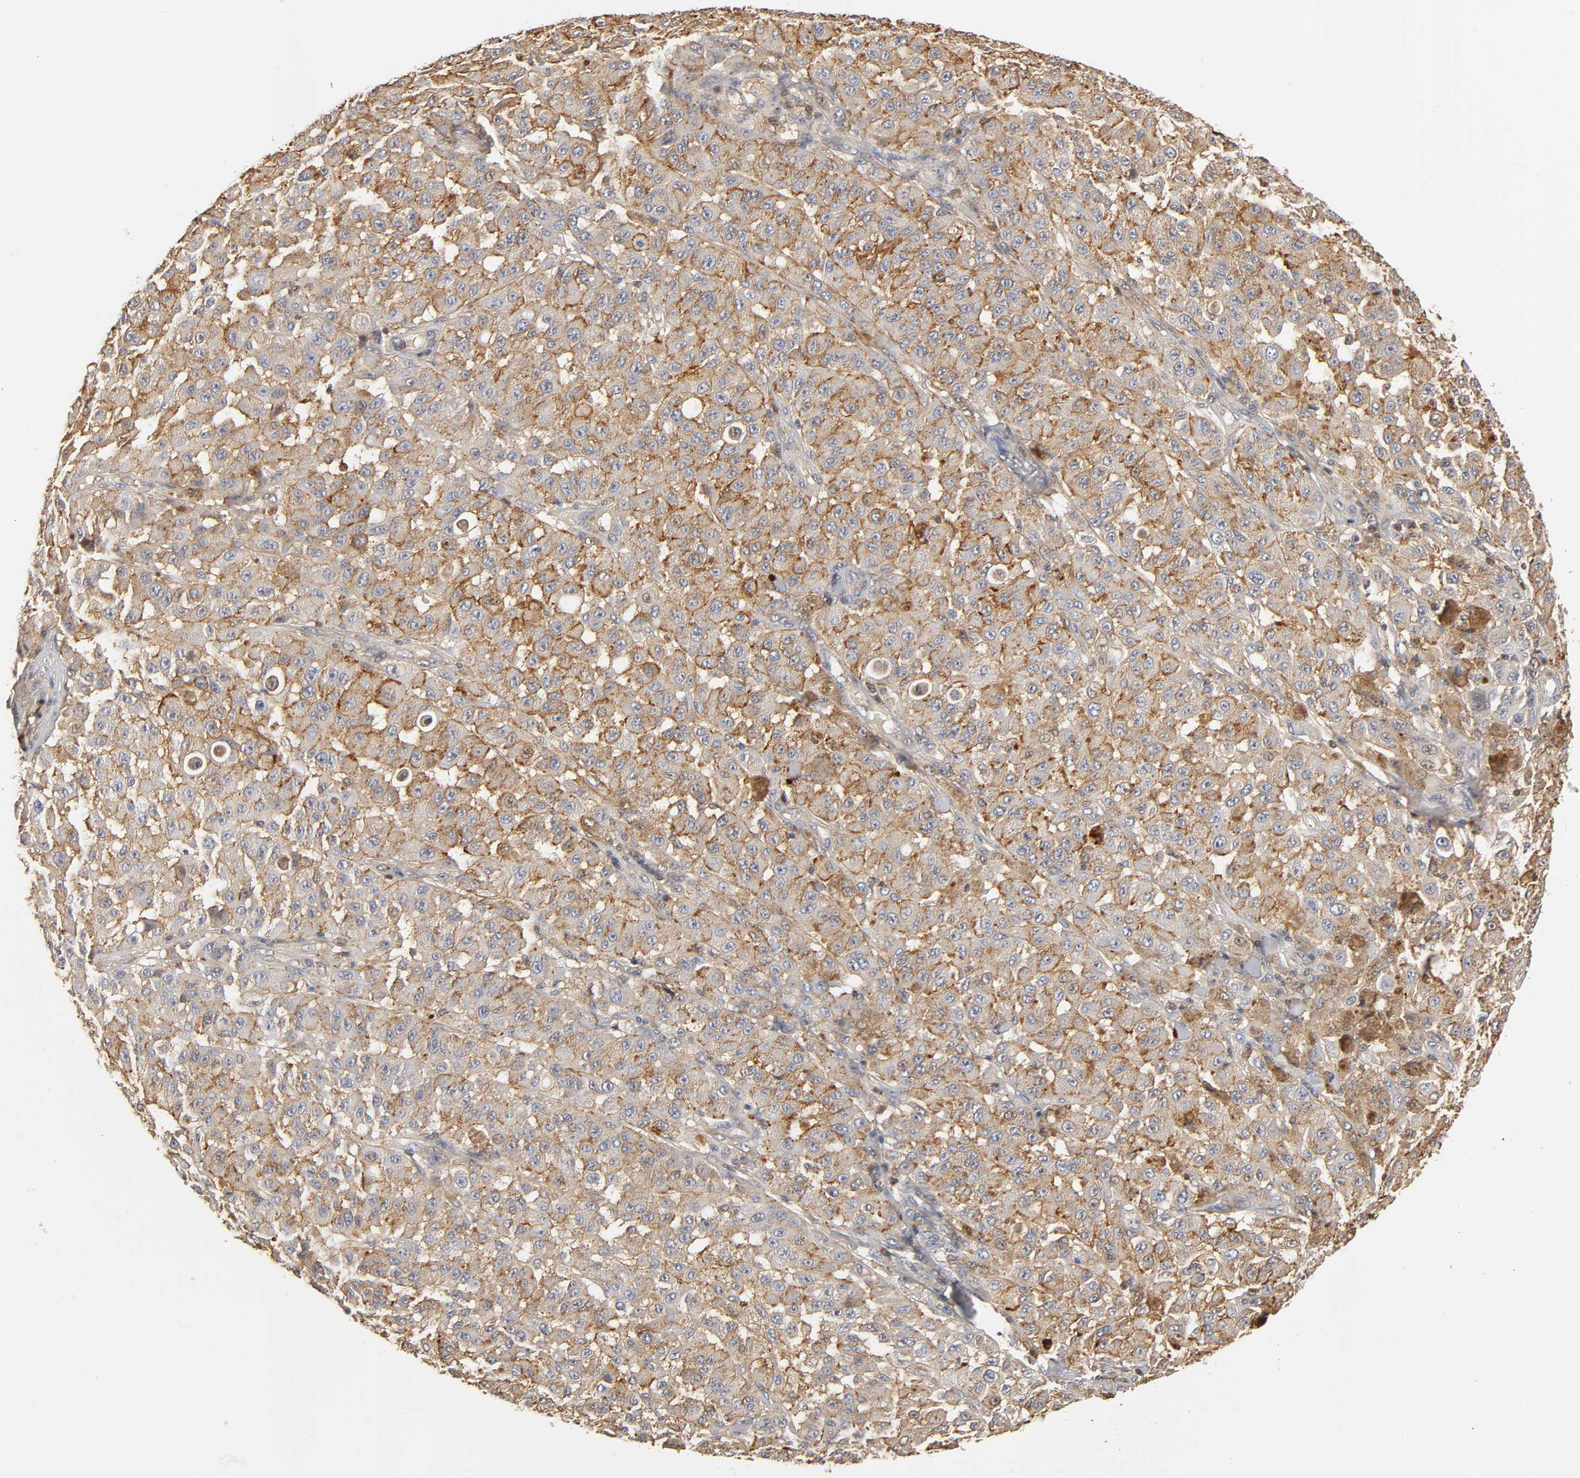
{"staining": {"intensity": "moderate", "quantity": "25%-75%", "location": "cytoplasmic/membranous"}, "tissue": "melanoma", "cell_type": "Tumor cells", "image_type": "cancer", "snomed": [{"axis": "morphology", "description": "Malignant melanoma, NOS"}, {"axis": "topography", "description": "Skin"}], "caption": "A brown stain shows moderate cytoplasmic/membranous staining of a protein in human melanoma tumor cells. Immunohistochemistry (ihc) stains the protein in brown and the nuclei are stained blue.", "gene": "ANXA11", "patient": {"sex": "female", "age": 64}}